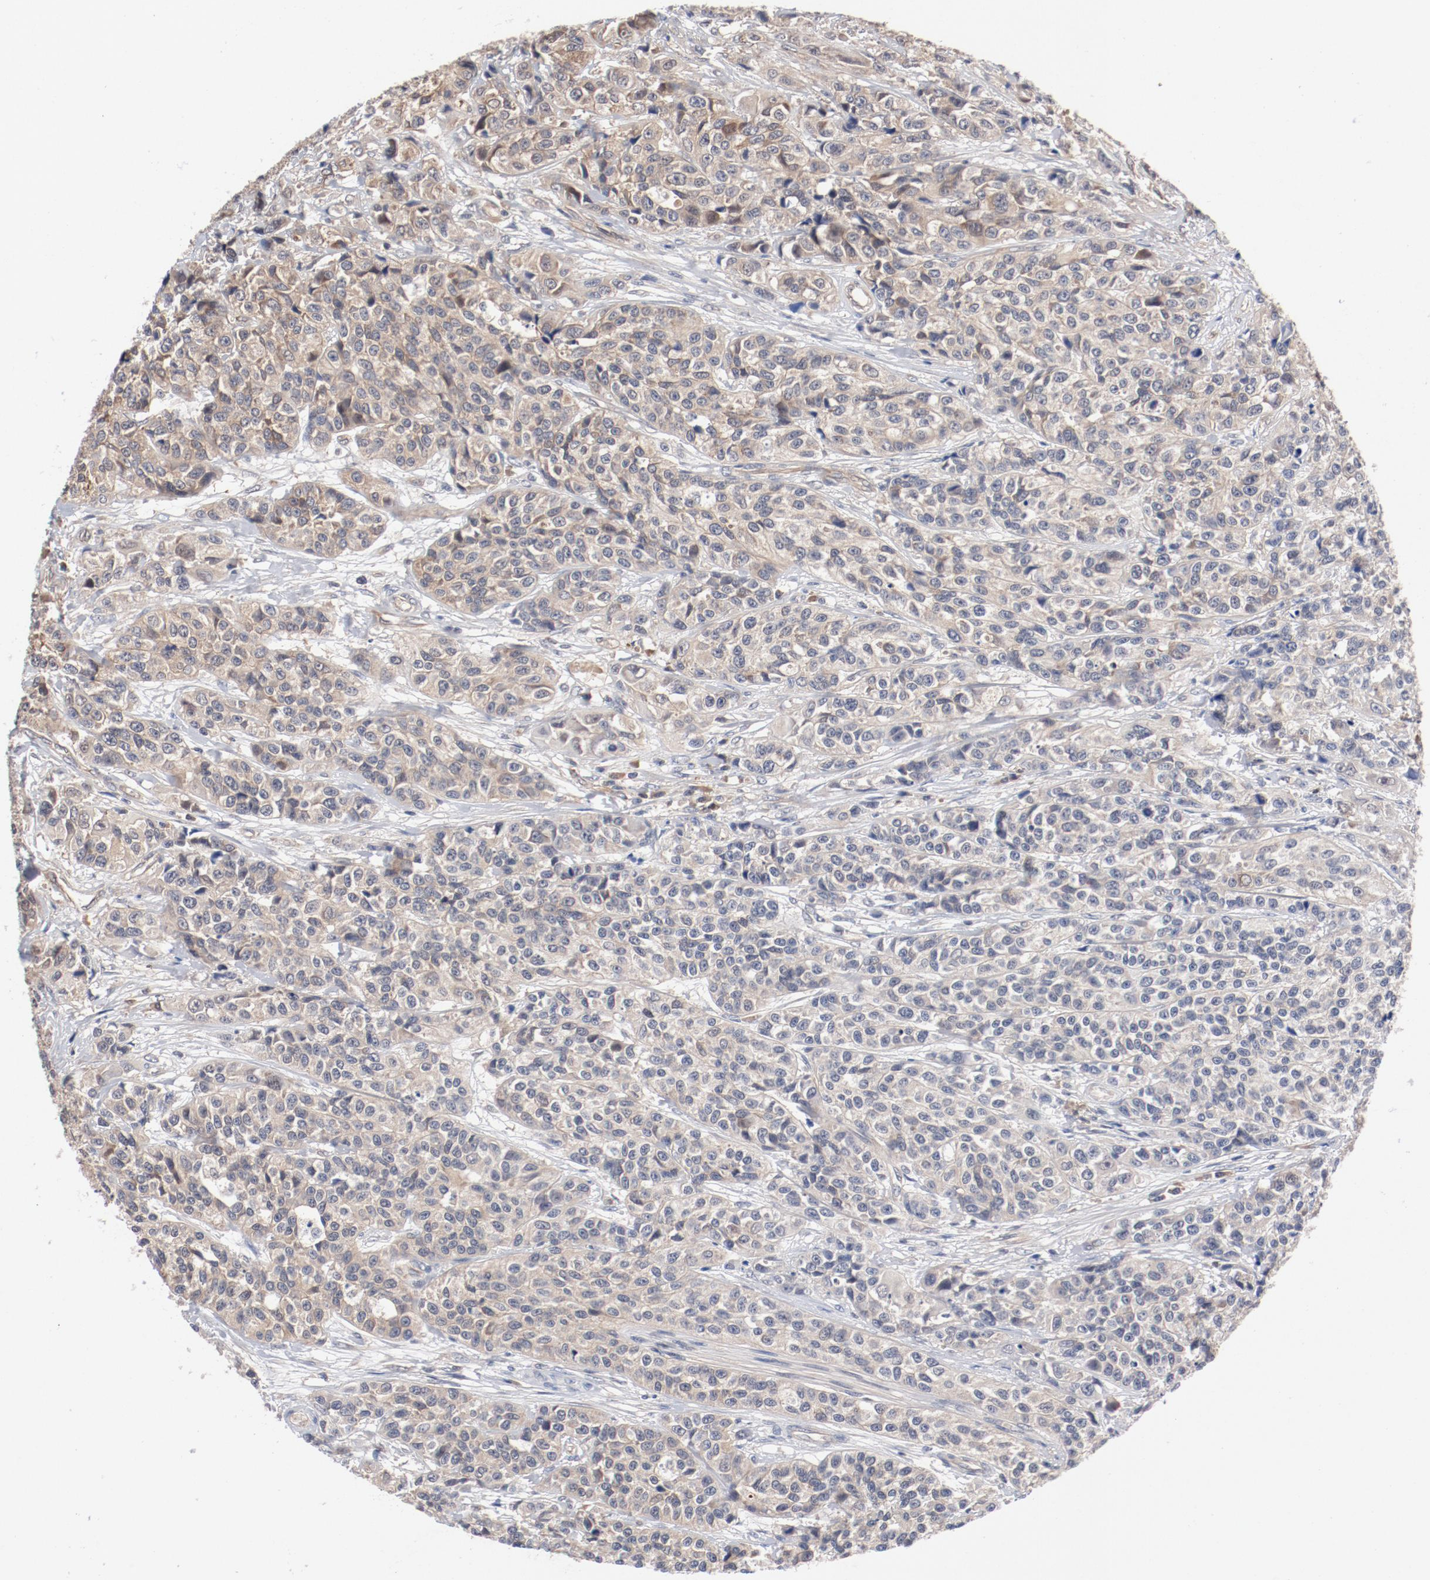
{"staining": {"intensity": "negative", "quantity": "none", "location": "none"}, "tissue": "urothelial cancer", "cell_type": "Tumor cells", "image_type": "cancer", "snomed": [{"axis": "morphology", "description": "Urothelial carcinoma, High grade"}, {"axis": "topography", "description": "Urinary bladder"}], "caption": "The immunohistochemistry (IHC) image has no significant positivity in tumor cells of urothelial carcinoma (high-grade) tissue.", "gene": "PITPNM2", "patient": {"sex": "female", "age": 81}}